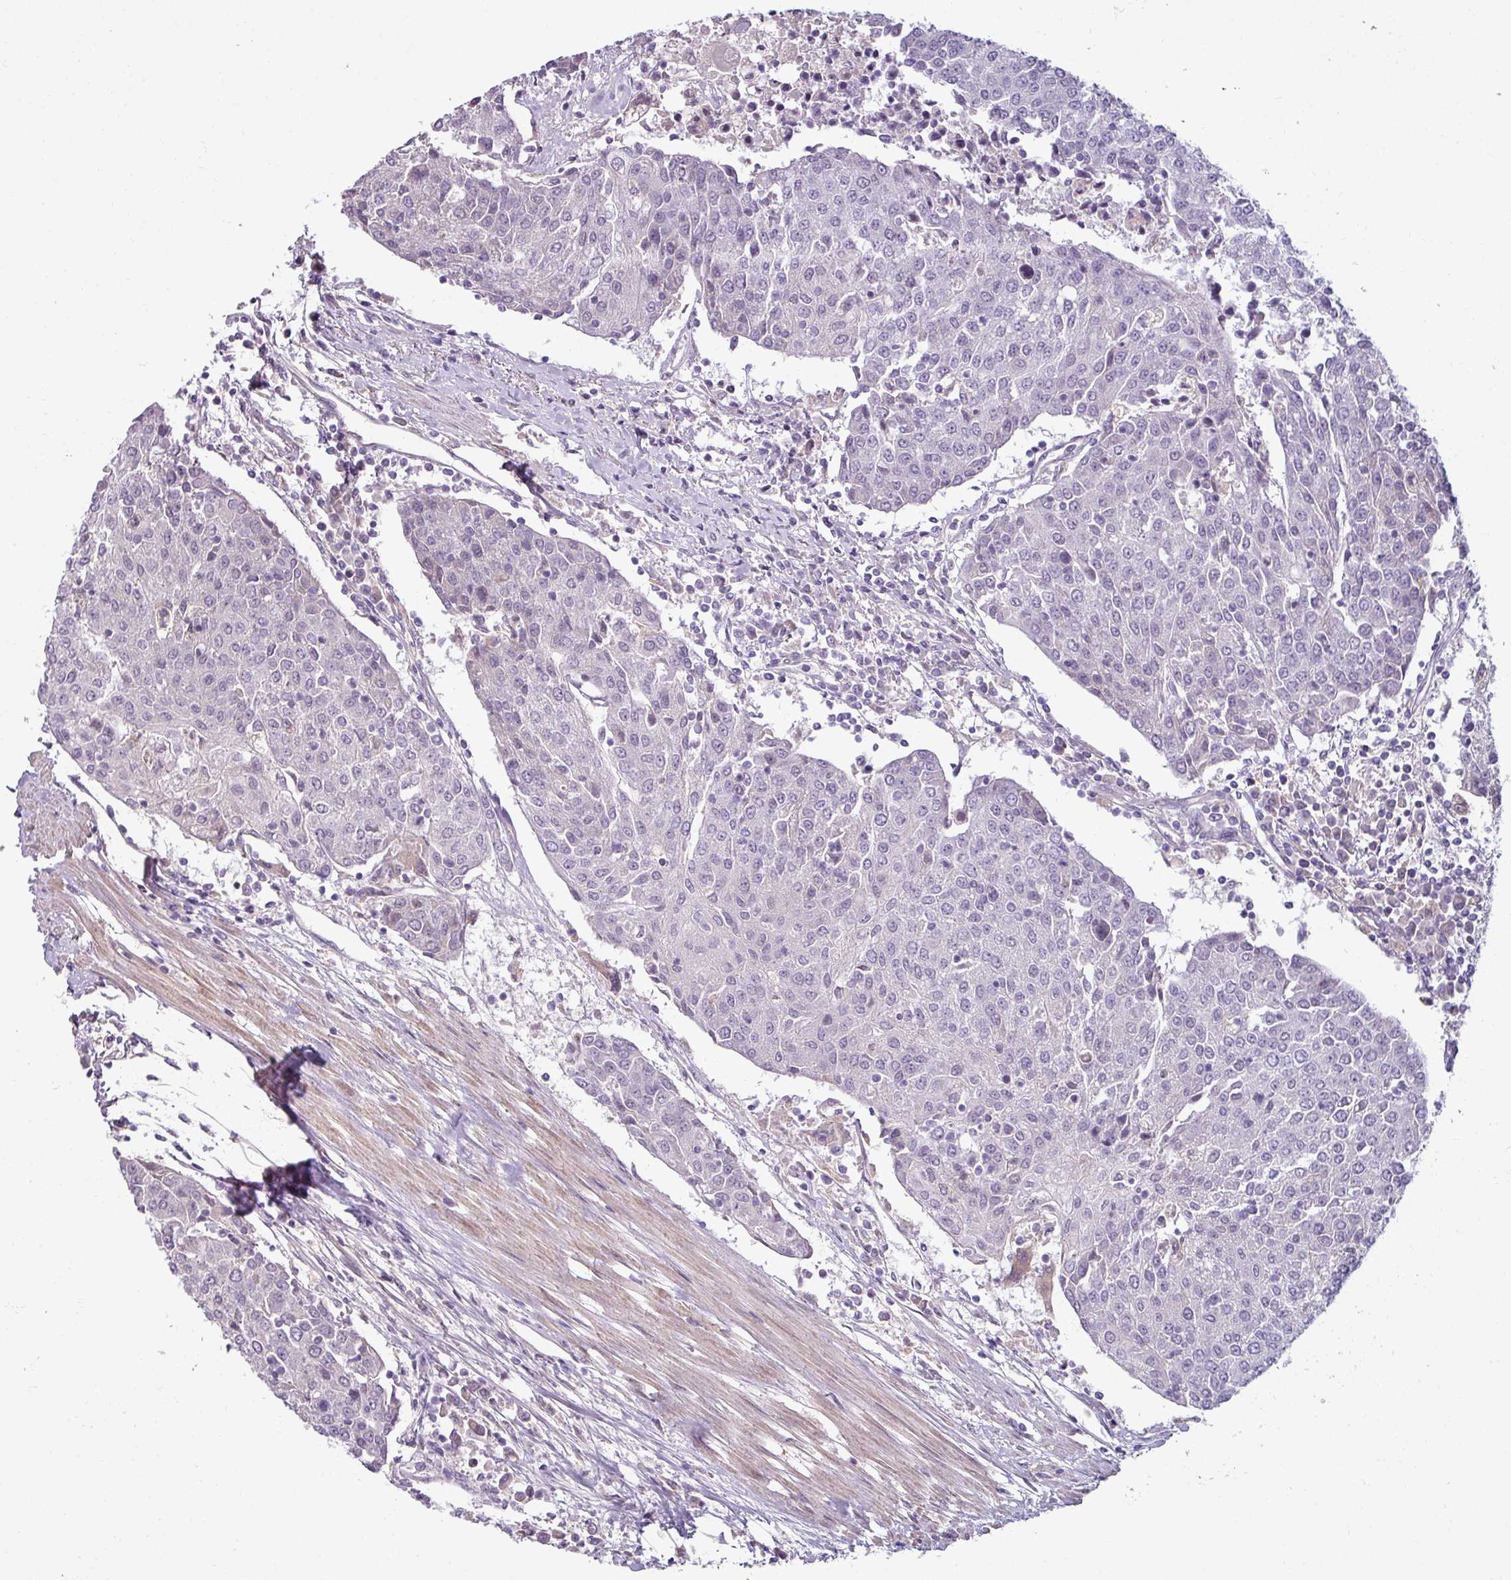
{"staining": {"intensity": "negative", "quantity": "none", "location": "none"}, "tissue": "urothelial cancer", "cell_type": "Tumor cells", "image_type": "cancer", "snomed": [{"axis": "morphology", "description": "Urothelial carcinoma, High grade"}, {"axis": "topography", "description": "Urinary bladder"}], "caption": "Immunohistochemistry of urothelial cancer displays no staining in tumor cells.", "gene": "UVSSA", "patient": {"sex": "female", "age": 85}}